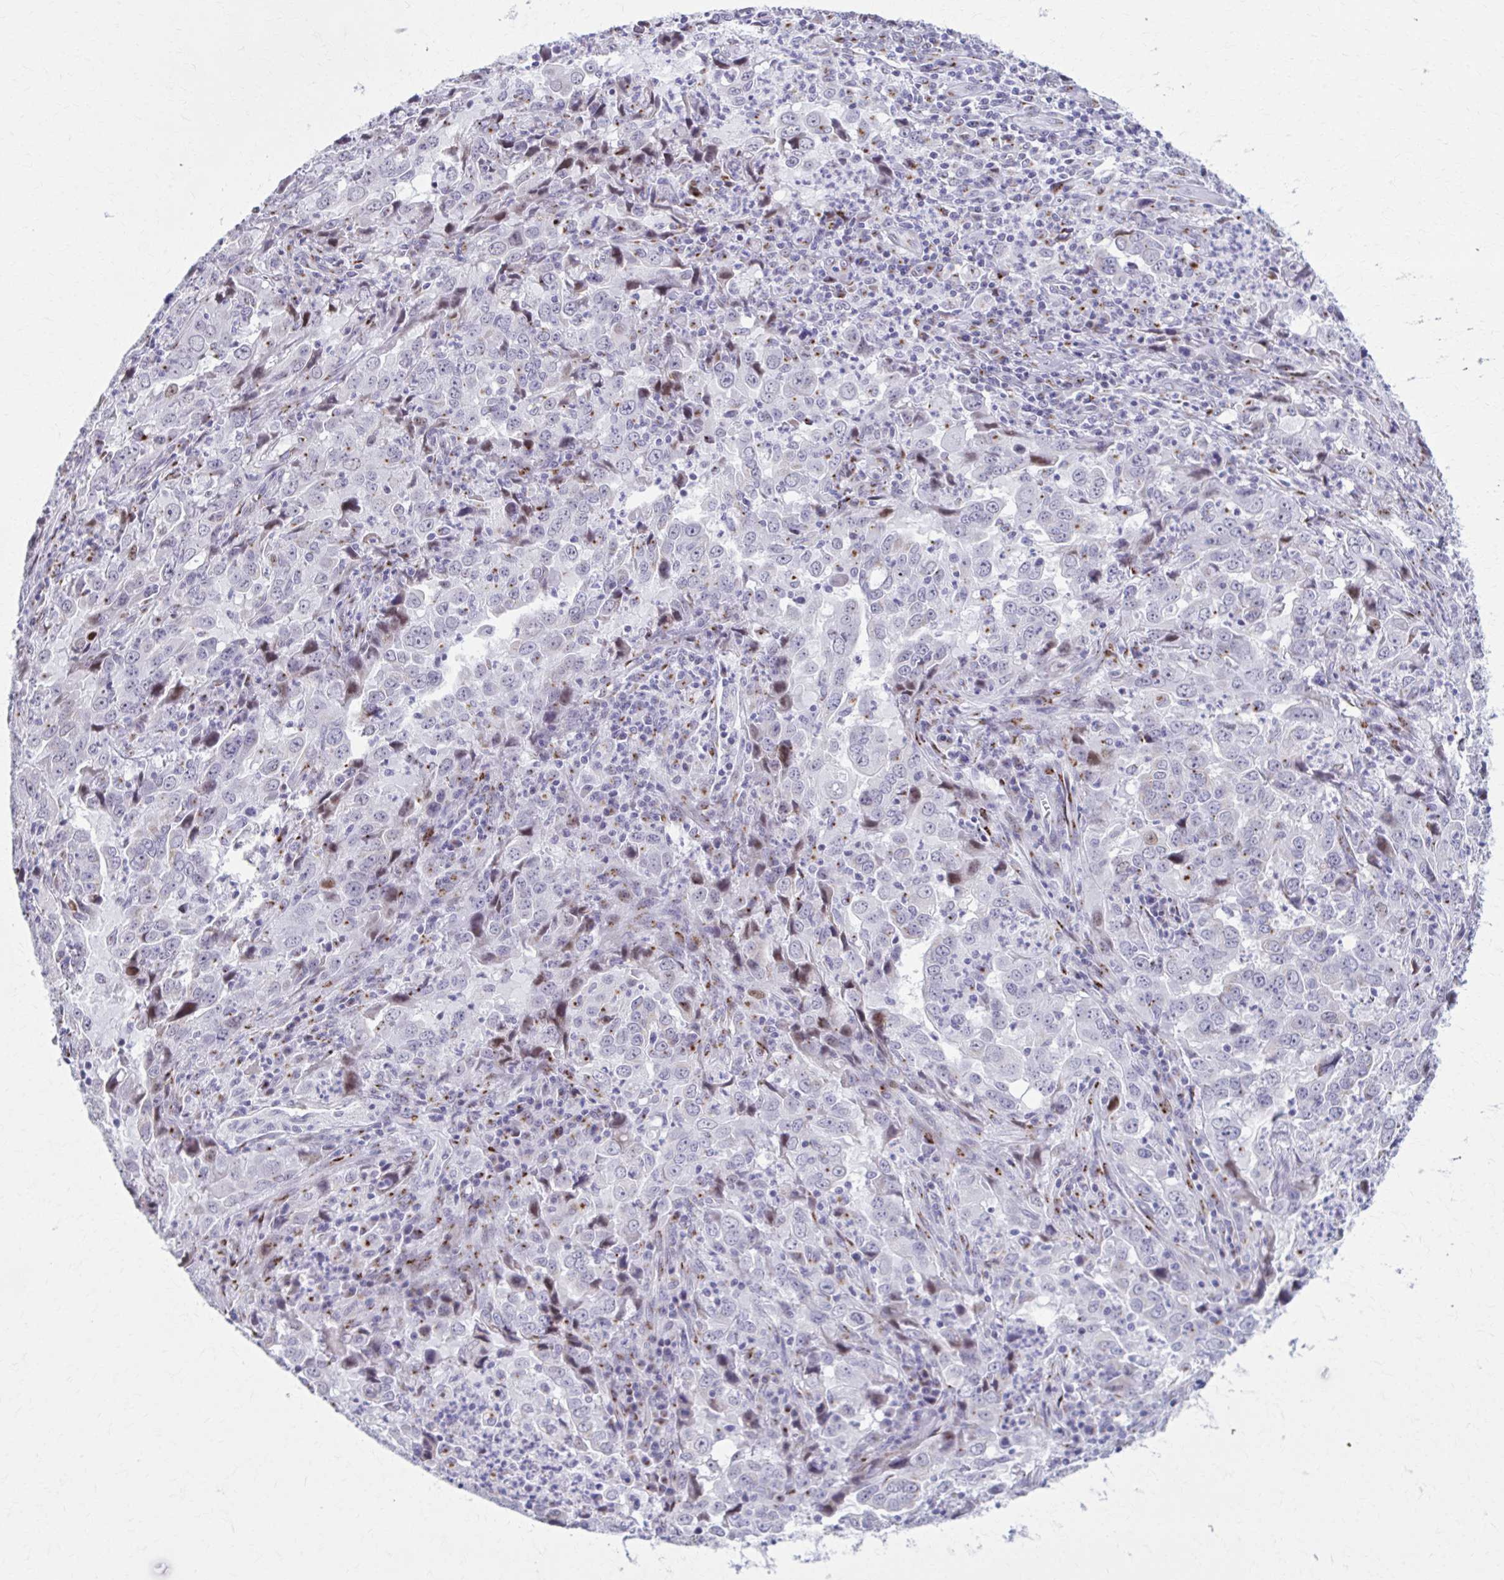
{"staining": {"intensity": "negative", "quantity": "none", "location": "none"}, "tissue": "lung cancer", "cell_type": "Tumor cells", "image_type": "cancer", "snomed": [{"axis": "morphology", "description": "Adenocarcinoma, NOS"}, {"axis": "topography", "description": "Lung"}], "caption": "A photomicrograph of lung cancer (adenocarcinoma) stained for a protein reveals no brown staining in tumor cells.", "gene": "ZNF682", "patient": {"sex": "male", "age": 67}}